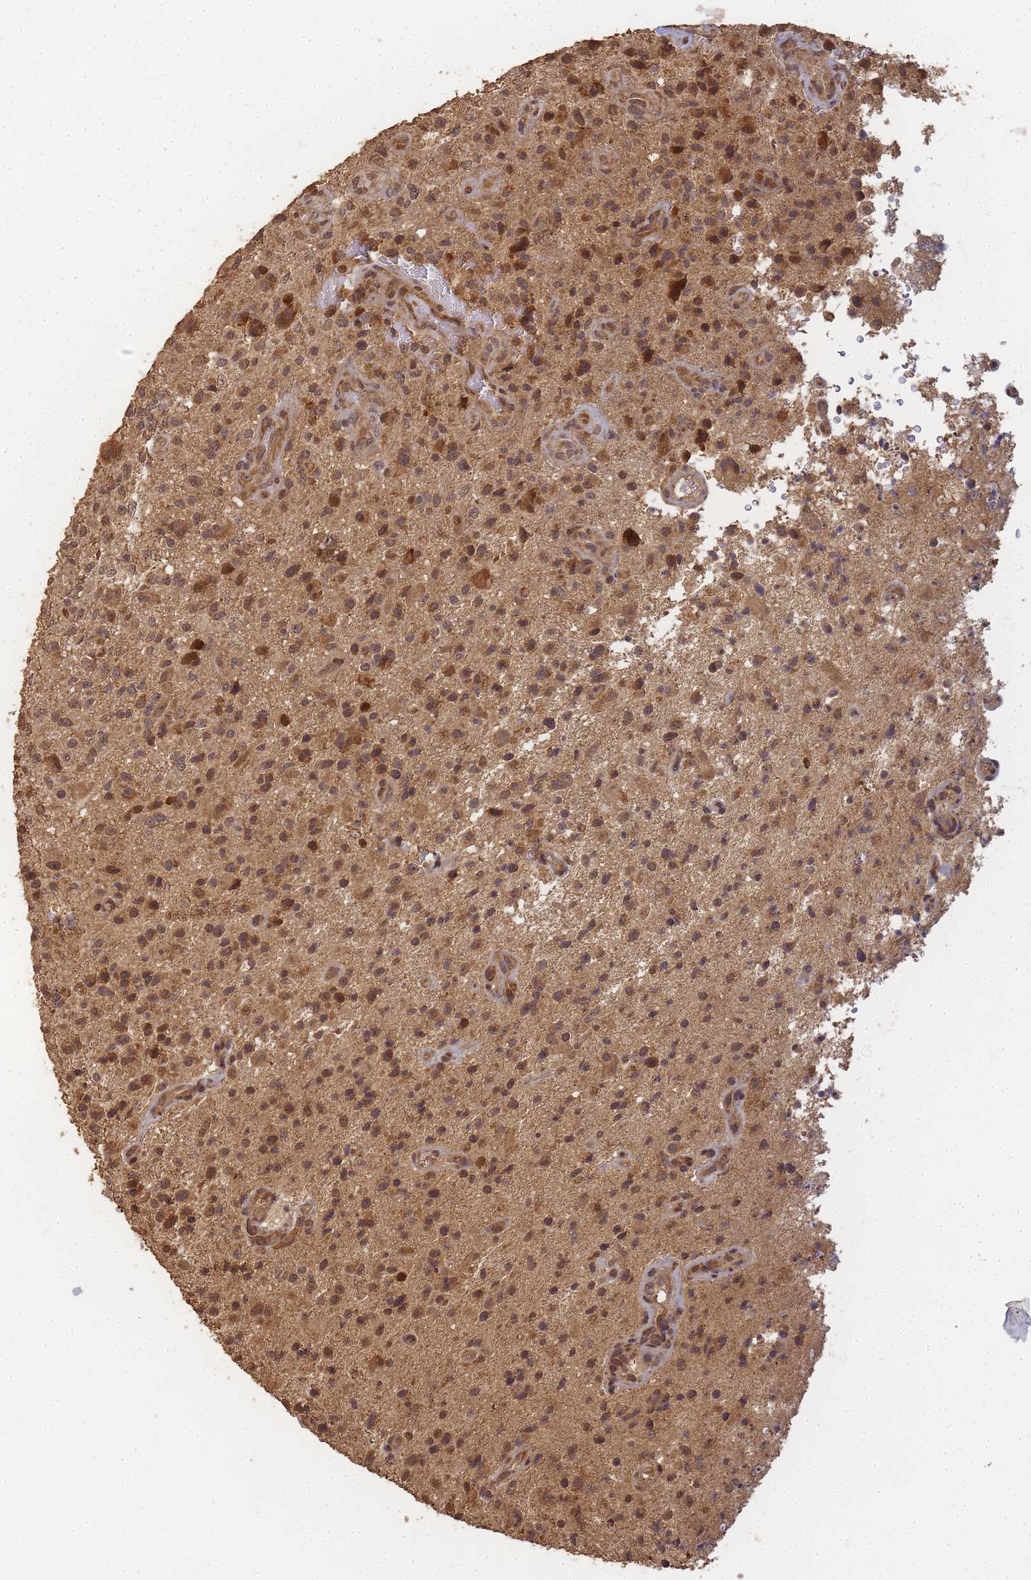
{"staining": {"intensity": "moderate", "quantity": ">75%", "location": "cytoplasmic/membranous,nuclear"}, "tissue": "glioma", "cell_type": "Tumor cells", "image_type": "cancer", "snomed": [{"axis": "morphology", "description": "Glioma, malignant, High grade"}, {"axis": "topography", "description": "Brain"}], "caption": "High-grade glioma (malignant) tissue shows moderate cytoplasmic/membranous and nuclear staining in approximately >75% of tumor cells", "gene": "ALKBH1", "patient": {"sex": "male", "age": 47}}